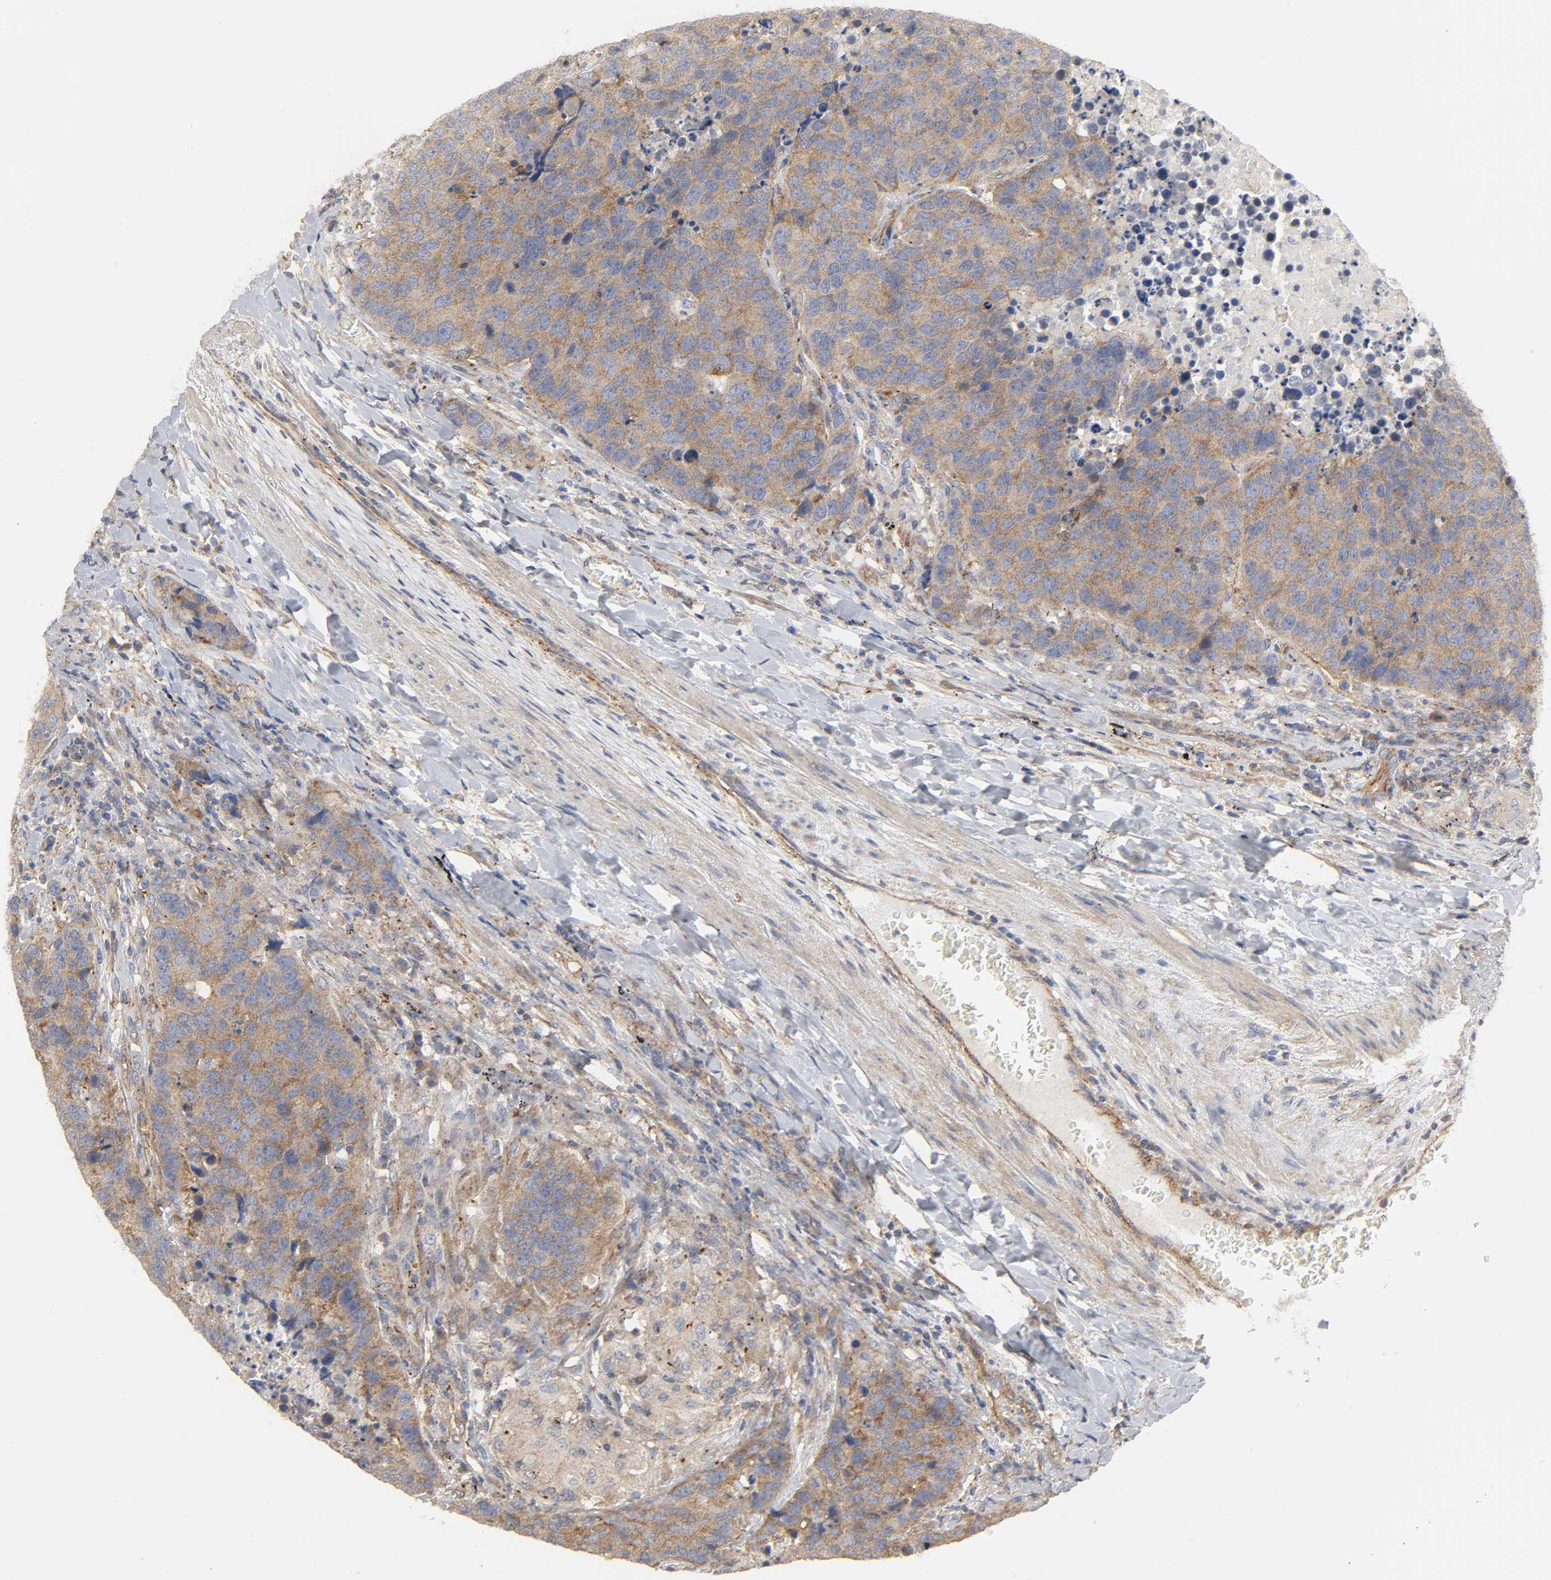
{"staining": {"intensity": "moderate", "quantity": ">75%", "location": "cytoplasmic/membranous"}, "tissue": "carcinoid", "cell_type": "Tumor cells", "image_type": "cancer", "snomed": [{"axis": "morphology", "description": "Carcinoid, malignant, NOS"}, {"axis": "topography", "description": "Lung"}], "caption": "Human malignant carcinoid stained for a protein (brown) displays moderate cytoplasmic/membranous positive expression in approximately >75% of tumor cells.", "gene": "SH3GLB1", "patient": {"sex": "male", "age": 60}}